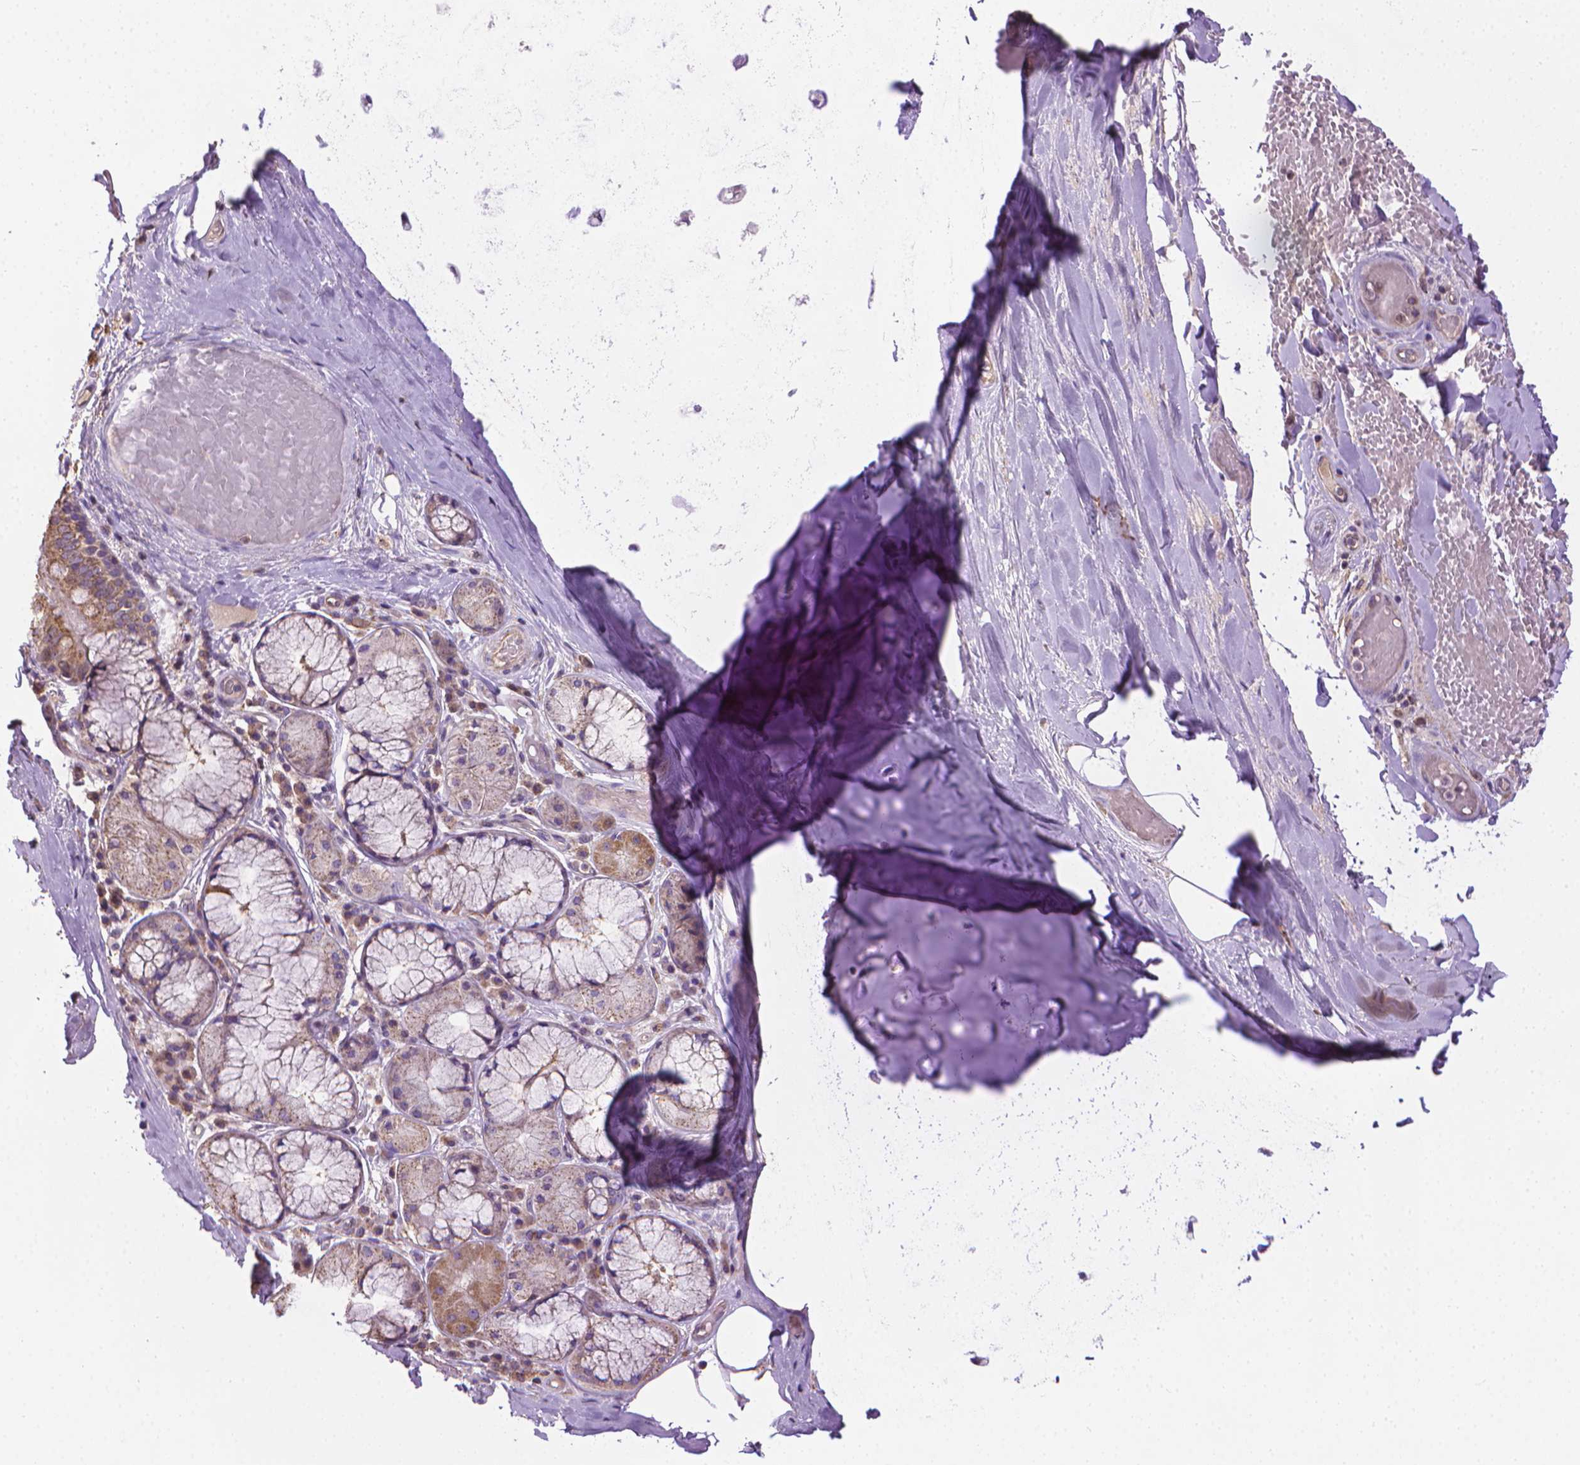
{"staining": {"intensity": "negative", "quantity": "none", "location": "none"}, "tissue": "soft tissue", "cell_type": "Chondrocytes", "image_type": "normal", "snomed": [{"axis": "morphology", "description": "Normal tissue, NOS"}, {"axis": "topography", "description": "Cartilage tissue"}, {"axis": "topography", "description": "Bronchus"}], "caption": "This is a photomicrograph of IHC staining of unremarkable soft tissue, which shows no staining in chondrocytes. (Stains: DAB immunohistochemistry (IHC) with hematoxylin counter stain, Microscopy: brightfield microscopy at high magnification).", "gene": "SLC51B", "patient": {"sex": "male", "age": 64}}